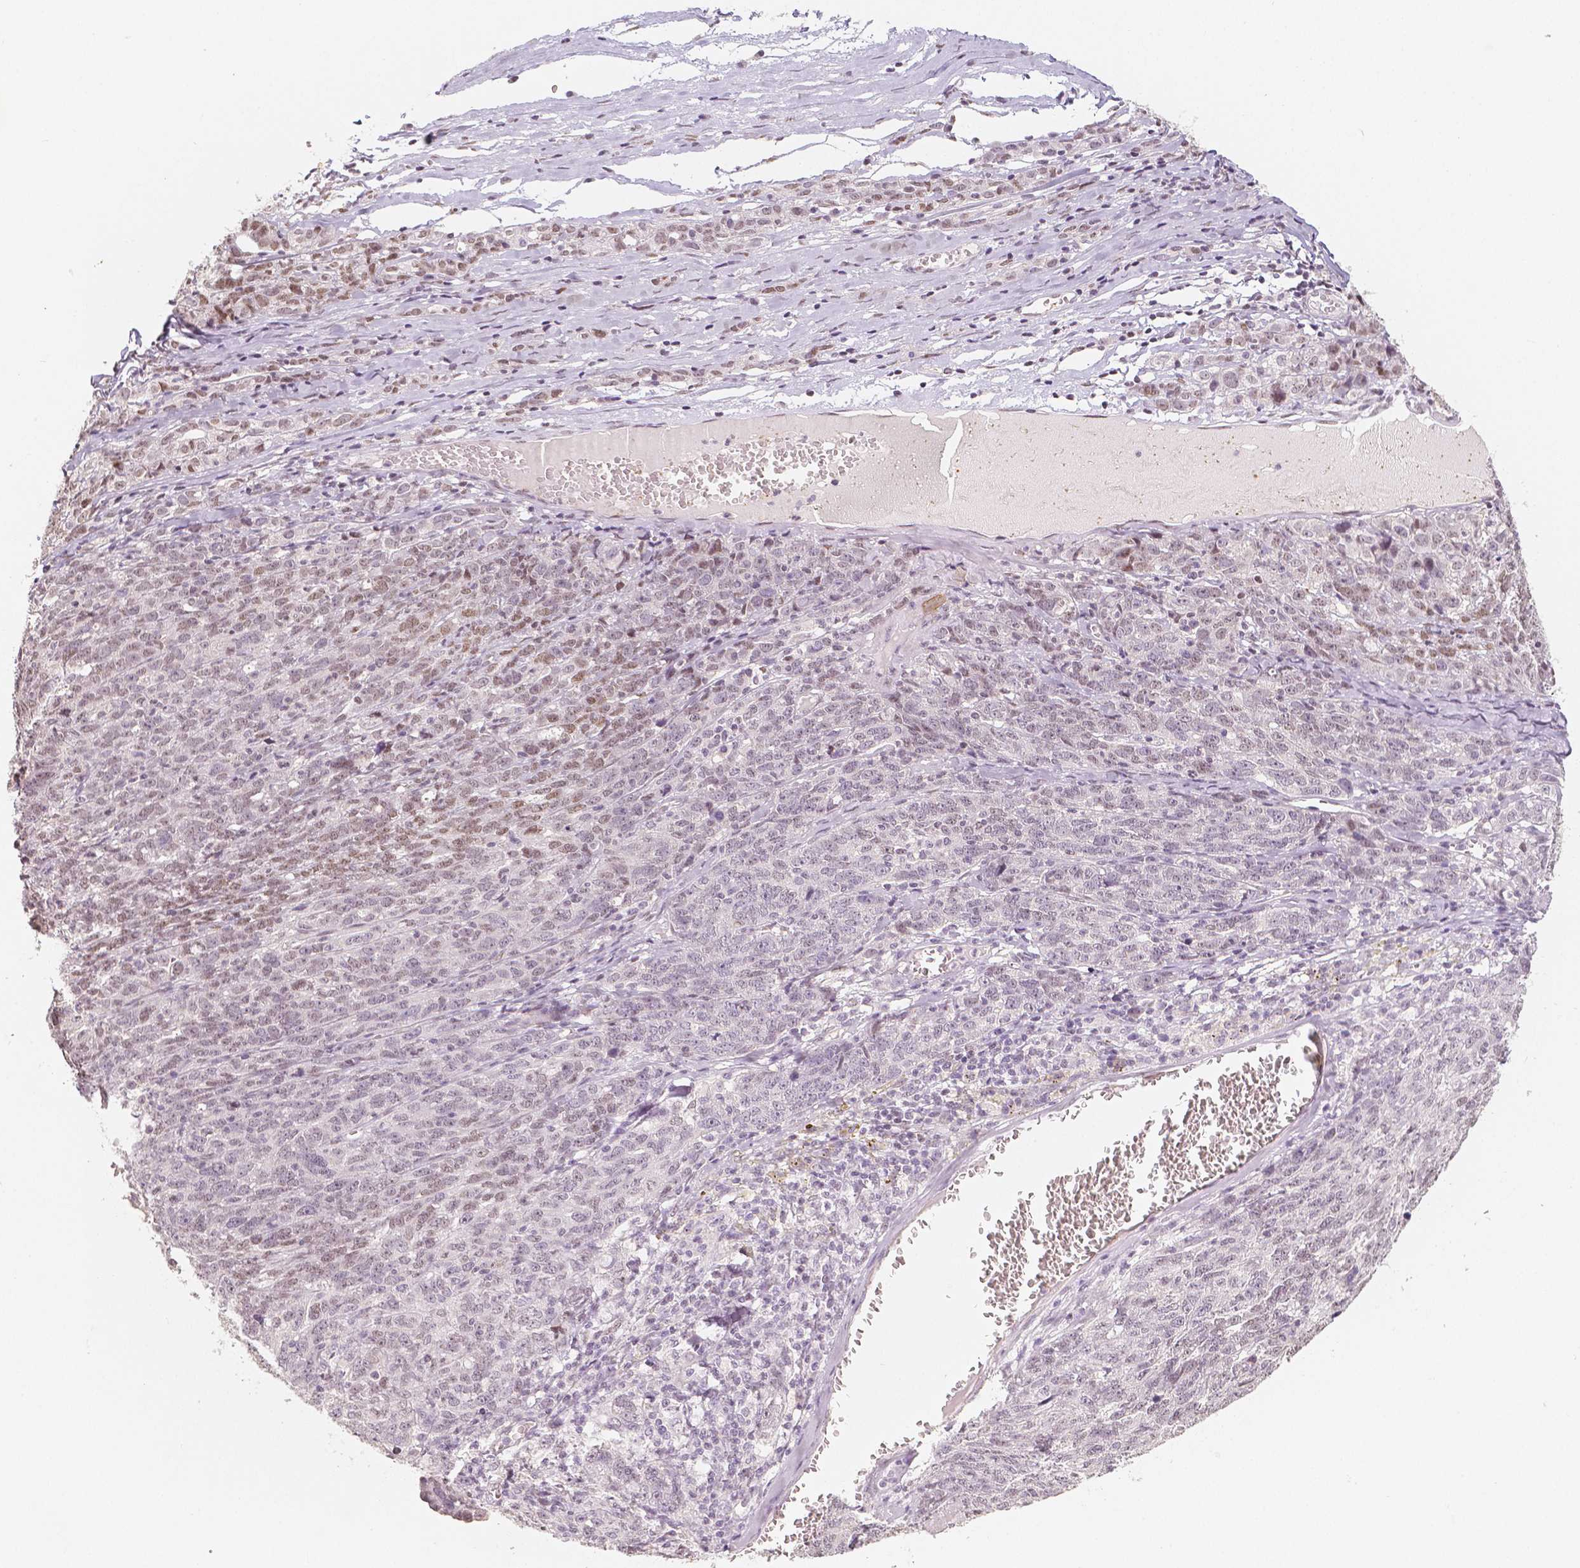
{"staining": {"intensity": "weak", "quantity": "<25%", "location": "nuclear"}, "tissue": "ovarian cancer", "cell_type": "Tumor cells", "image_type": "cancer", "snomed": [{"axis": "morphology", "description": "Cystadenocarcinoma, serous, NOS"}, {"axis": "topography", "description": "Ovary"}], "caption": "This is an immunohistochemistry histopathology image of ovarian serous cystadenocarcinoma. There is no positivity in tumor cells.", "gene": "KDM5B", "patient": {"sex": "female", "age": 71}}